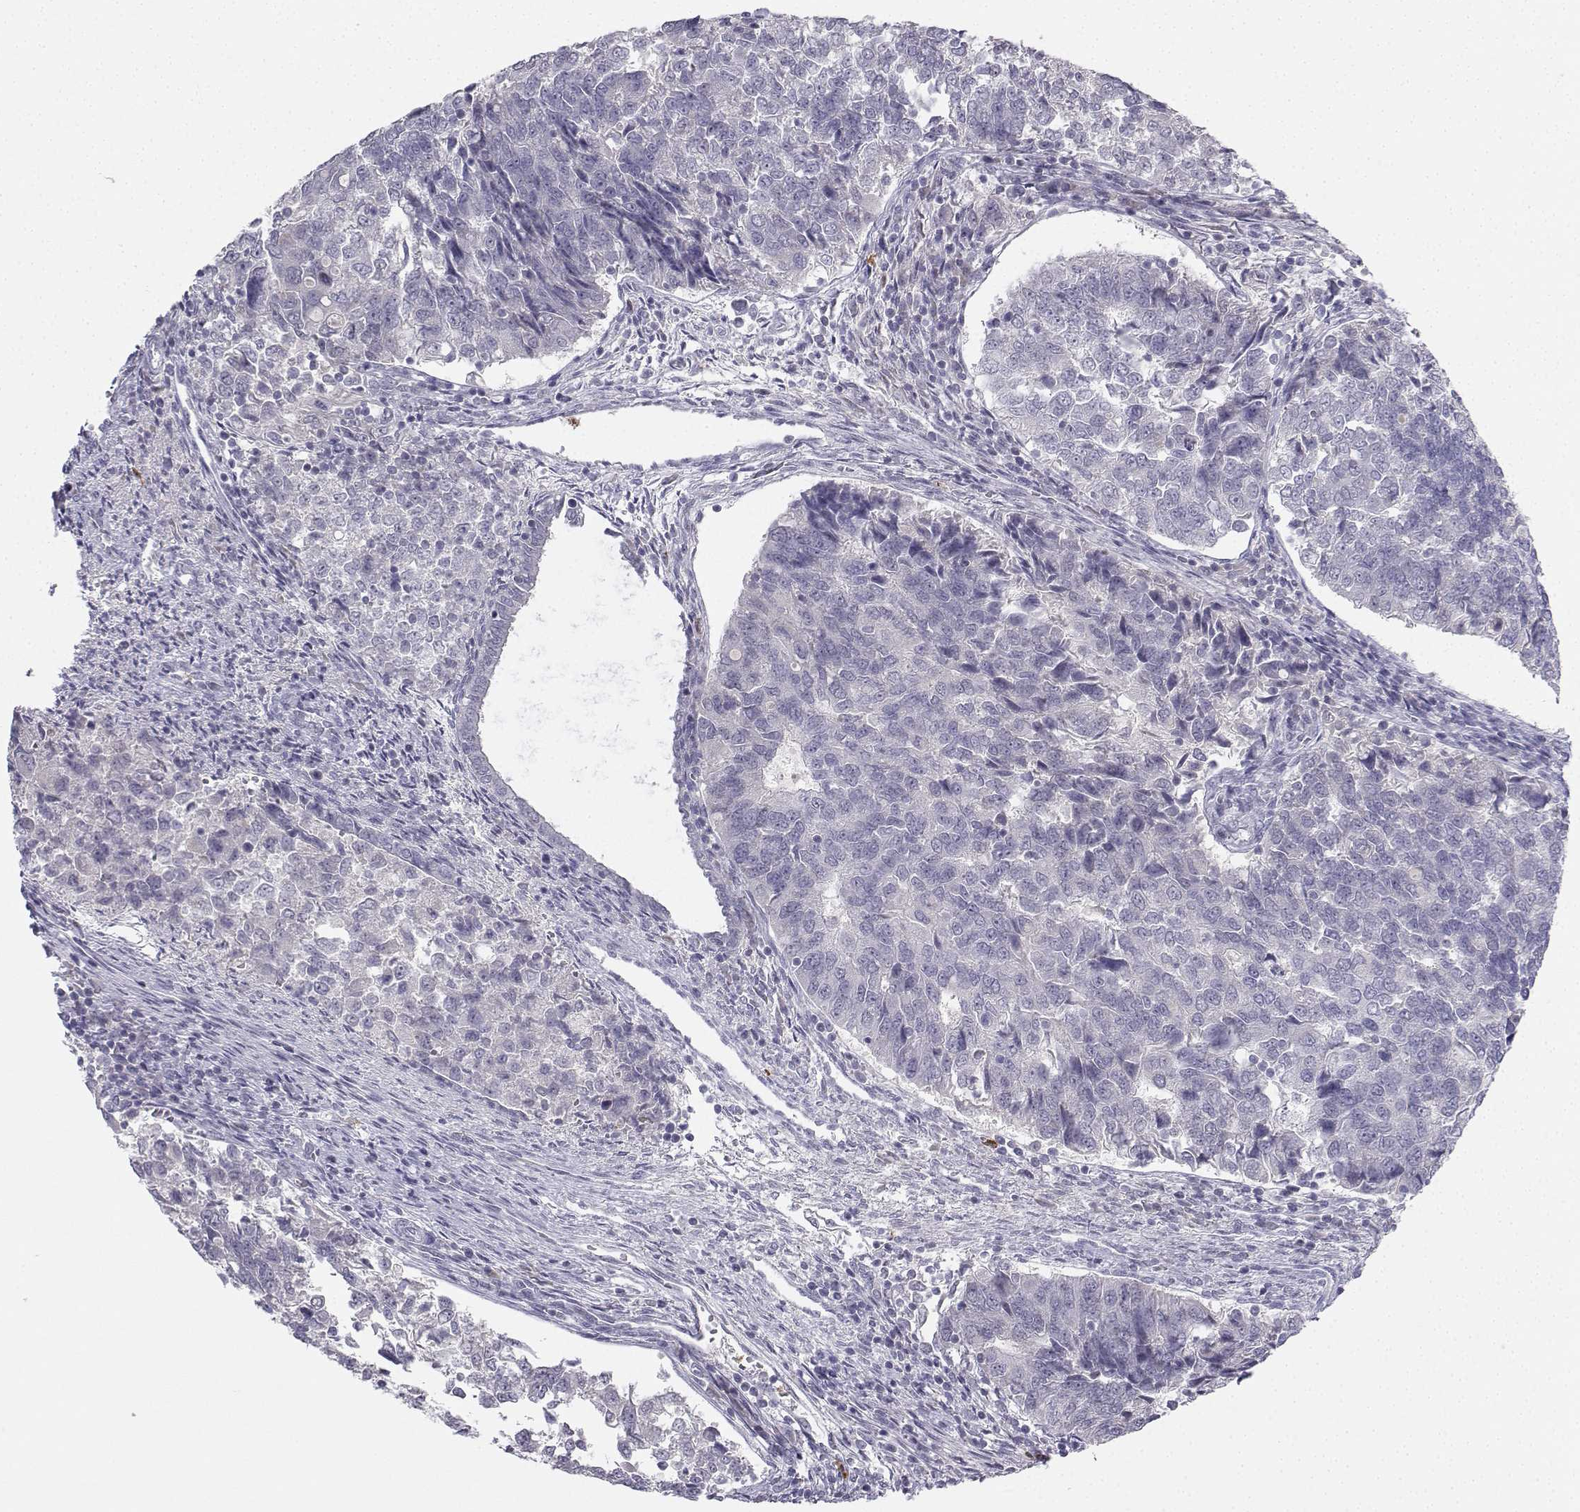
{"staining": {"intensity": "negative", "quantity": "none", "location": "none"}, "tissue": "endometrial cancer", "cell_type": "Tumor cells", "image_type": "cancer", "snomed": [{"axis": "morphology", "description": "Adenocarcinoma, NOS"}, {"axis": "topography", "description": "Endometrium"}], "caption": "High magnification brightfield microscopy of endometrial cancer (adenocarcinoma) stained with DAB (brown) and counterstained with hematoxylin (blue): tumor cells show no significant positivity. (DAB (3,3'-diaminobenzidine) immunohistochemistry (IHC), high magnification).", "gene": "CALY", "patient": {"sex": "female", "age": 43}}